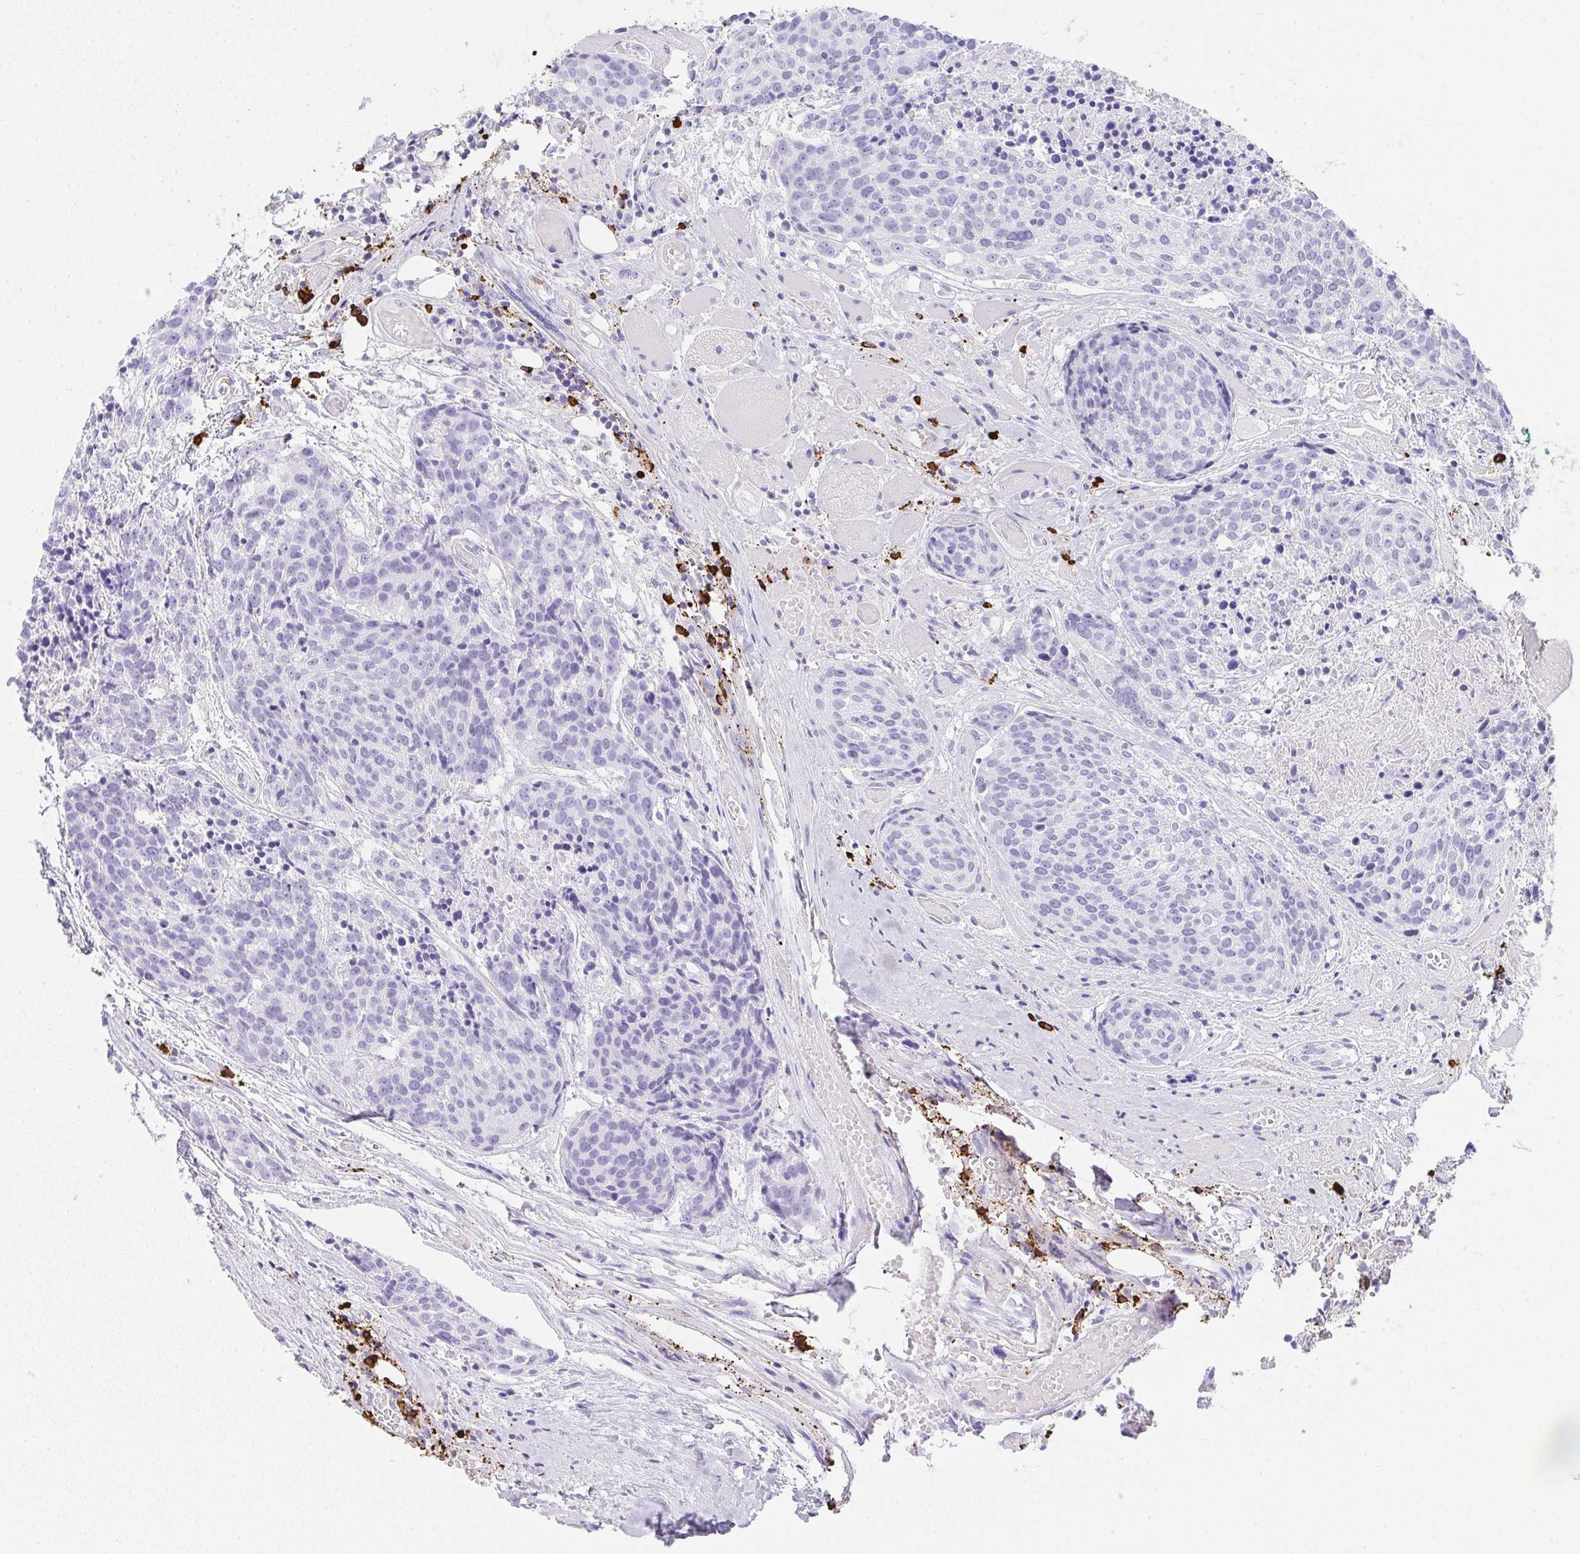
{"staining": {"intensity": "negative", "quantity": "none", "location": "none"}, "tissue": "head and neck cancer", "cell_type": "Tumor cells", "image_type": "cancer", "snomed": [{"axis": "morphology", "description": "Squamous cell carcinoma, NOS"}, {"axis": "topography", "description": "Oral tissue"}, {"axis": "topography", "description": "Head-Neck"}], "caption": "Immunohistochemistry (IHC) photomicrograph of human head and neck cancer stained for a protein (brown), which displays no positivity in tumor cells.", "gene": "CDADC1", "patient": {"sex": "male", "age": 64}}